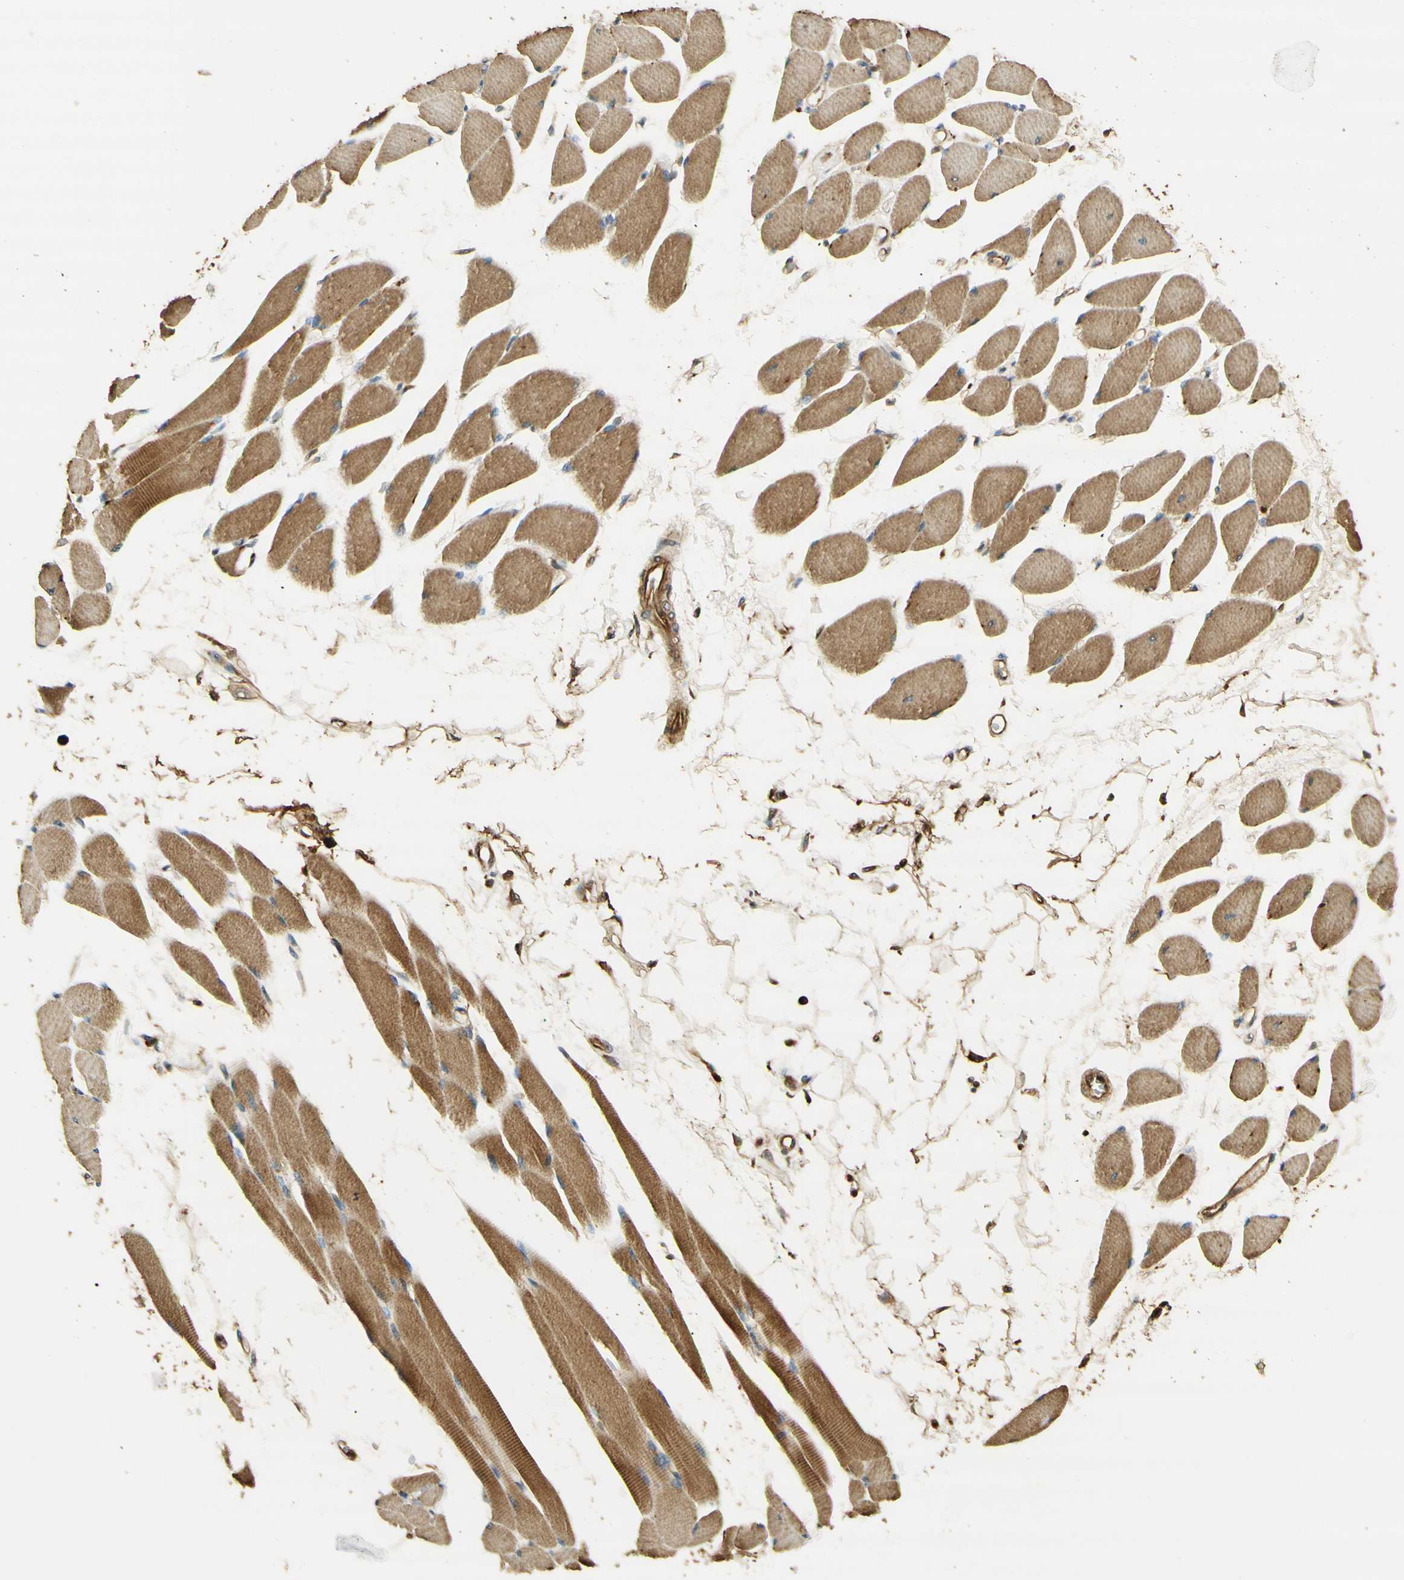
{"staining": {"intensity": "weak", "quantity": ">75%", "location": "cytoplasmic/membranous"}, "tissue": "skeletal muscle", "cell_type": "Myocytes", "image_type": "normal", "snomed": [{"axis": "morphology", "description": "Normal tissue, NOS"}, {"axis": "topography", "description": "Skeletal muscle"}, {"axis": "topography", "description": "Oral tissue"}, {"axis": "topography", "description": "Peripheral nerve tissue"}], "caption": "Skeletal muscle stained with DAB (3,3'-diaminobenzidine) immunohistochemistry exhibits low levels of weak cytoplasmic/membranous expression in about >75% of myocytes. (Brightfield microscopy of DAB IHC at high magnification).", "gene": "AGER", "patient": {"sex": "female", "age": 84}}